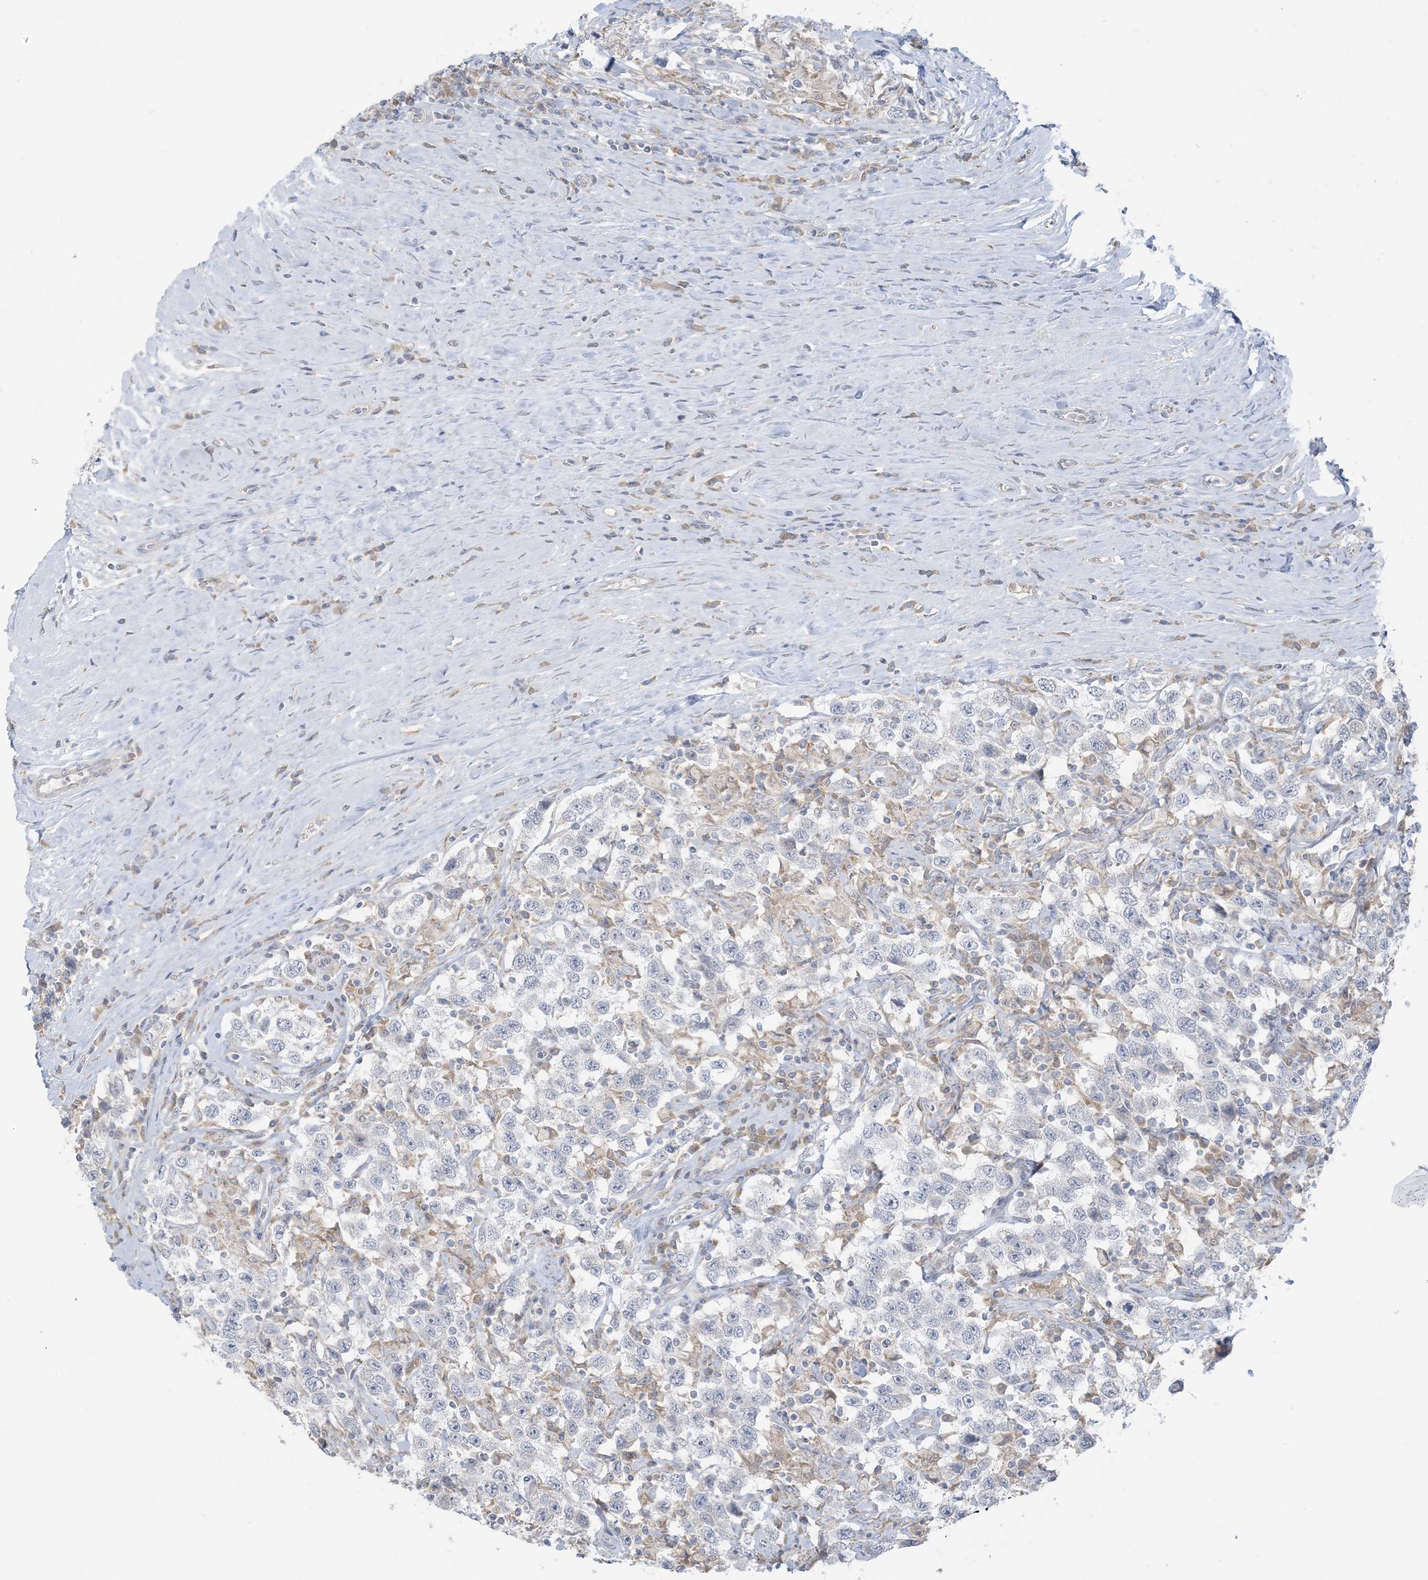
{"staining": {"intensity": "negative", "quantity": "none", "location": "none"}, "tissue": "testis cancer", "cell_type": "Tumor cells", "image_type": "cancer", "snomed": [{"axis": "morphology", "description": "Seminoma, NOS"}, {"axis": "topography", "description": "Testis"}], "caption": "An immunohistochemistry (IHC) histopathology image of testis seminoma is shown. There is no staining in tumor cells of testis seminoma.", "gene": "EEFSEC", "patient": {"sex": "male", "age": 41}}